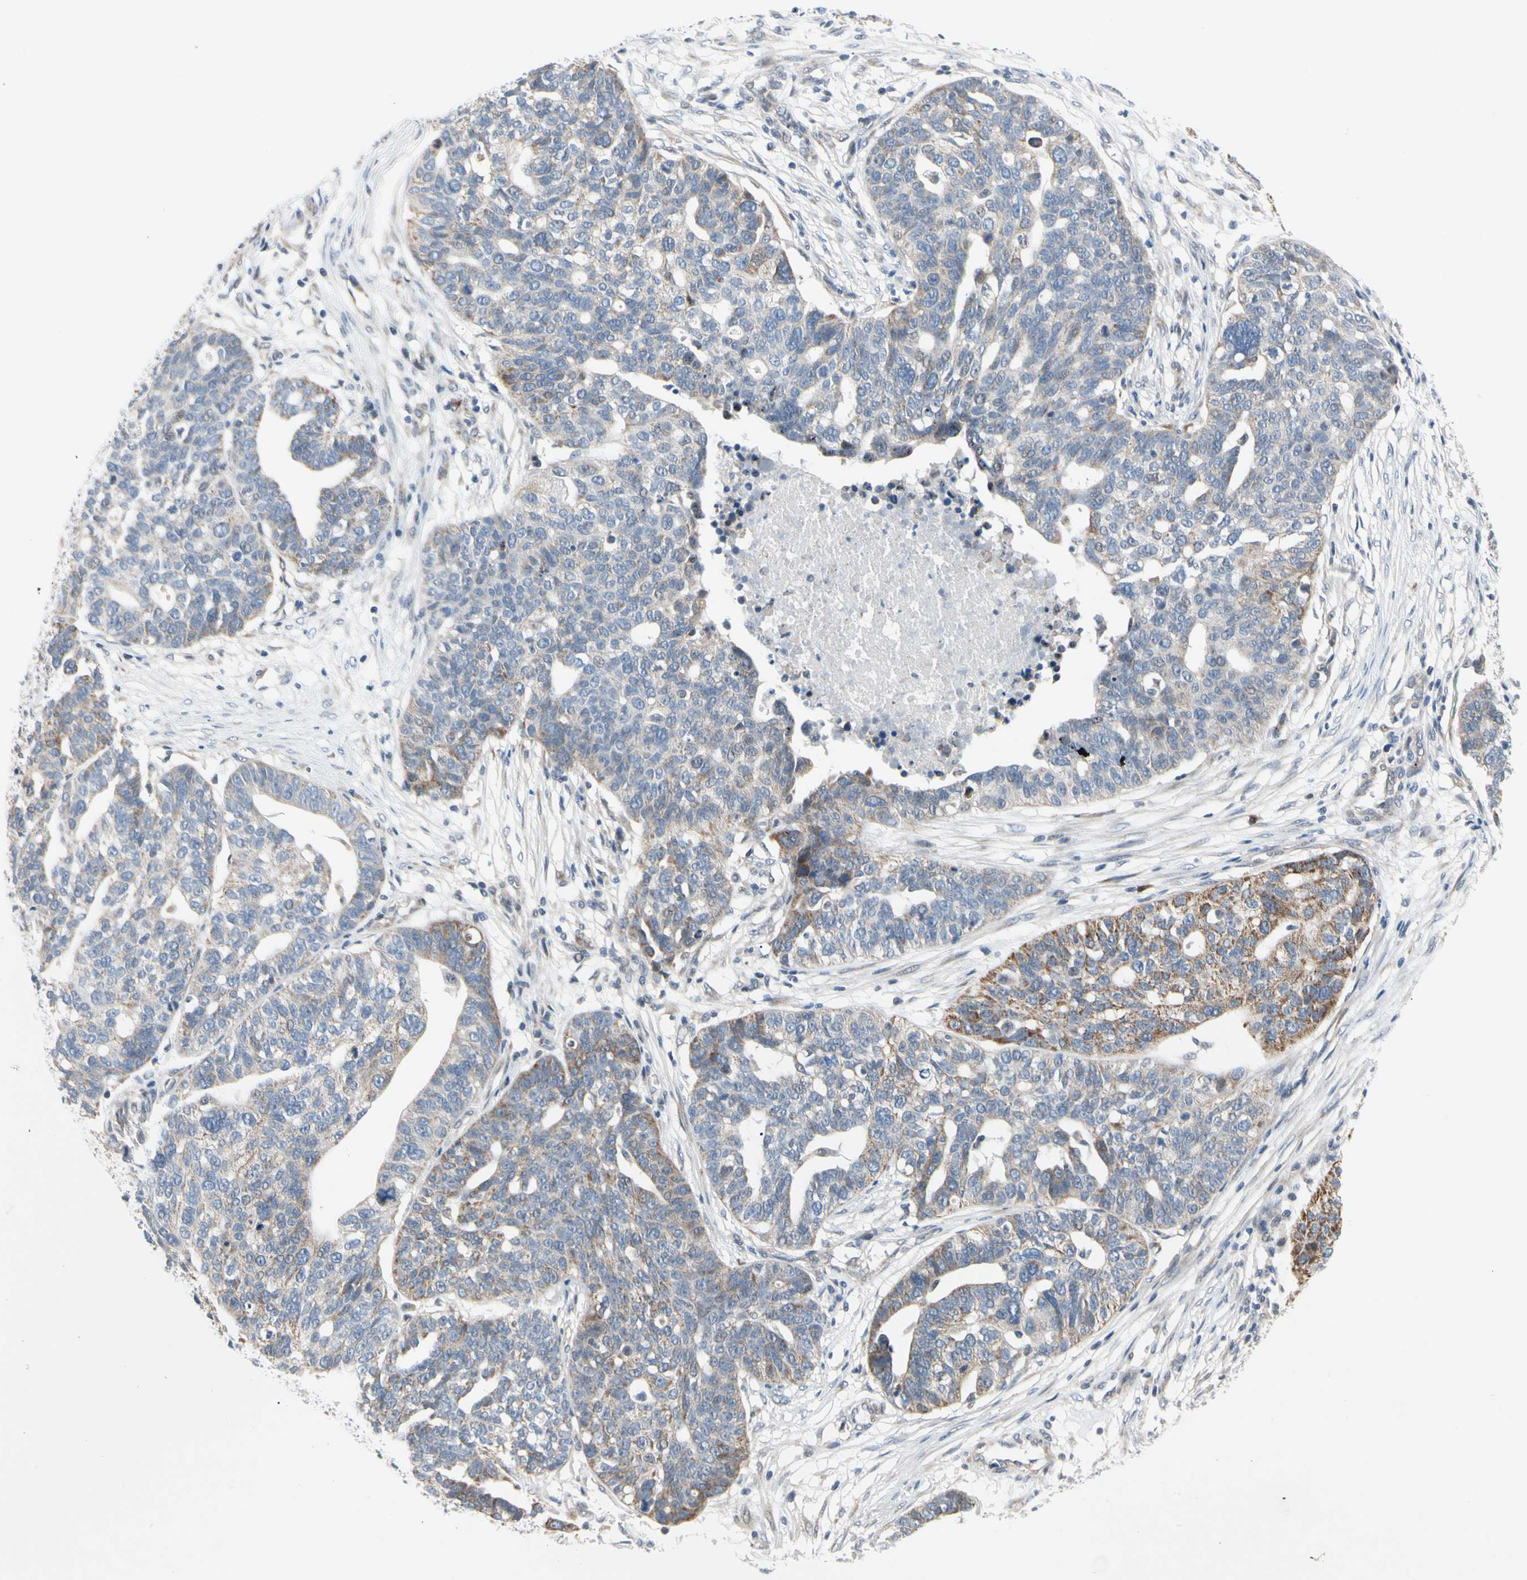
{"staining": {"intensity": "weak", "quantity": "25%-75%", "location": "cytoplasmic/membranous"}, "tissue": "ovarian cancer", "cell_type": "Tumor cells", "image_type": "cancer", "snomed": [{"axis": "morphology", "description": "Cystadenocarcinoma, serous, NOS"}, {"axis": "topography", "description": "Ovary"}], "caption": "Human ovarian cancer (serous cystadenocarcinoma) stained for a protein (brown) shows weak cytoplasmic/membranous positive expression in about 25%-75% of tumor cells.", "gene": "MARK1", "patient": {"sex": "female", "age": 59}}